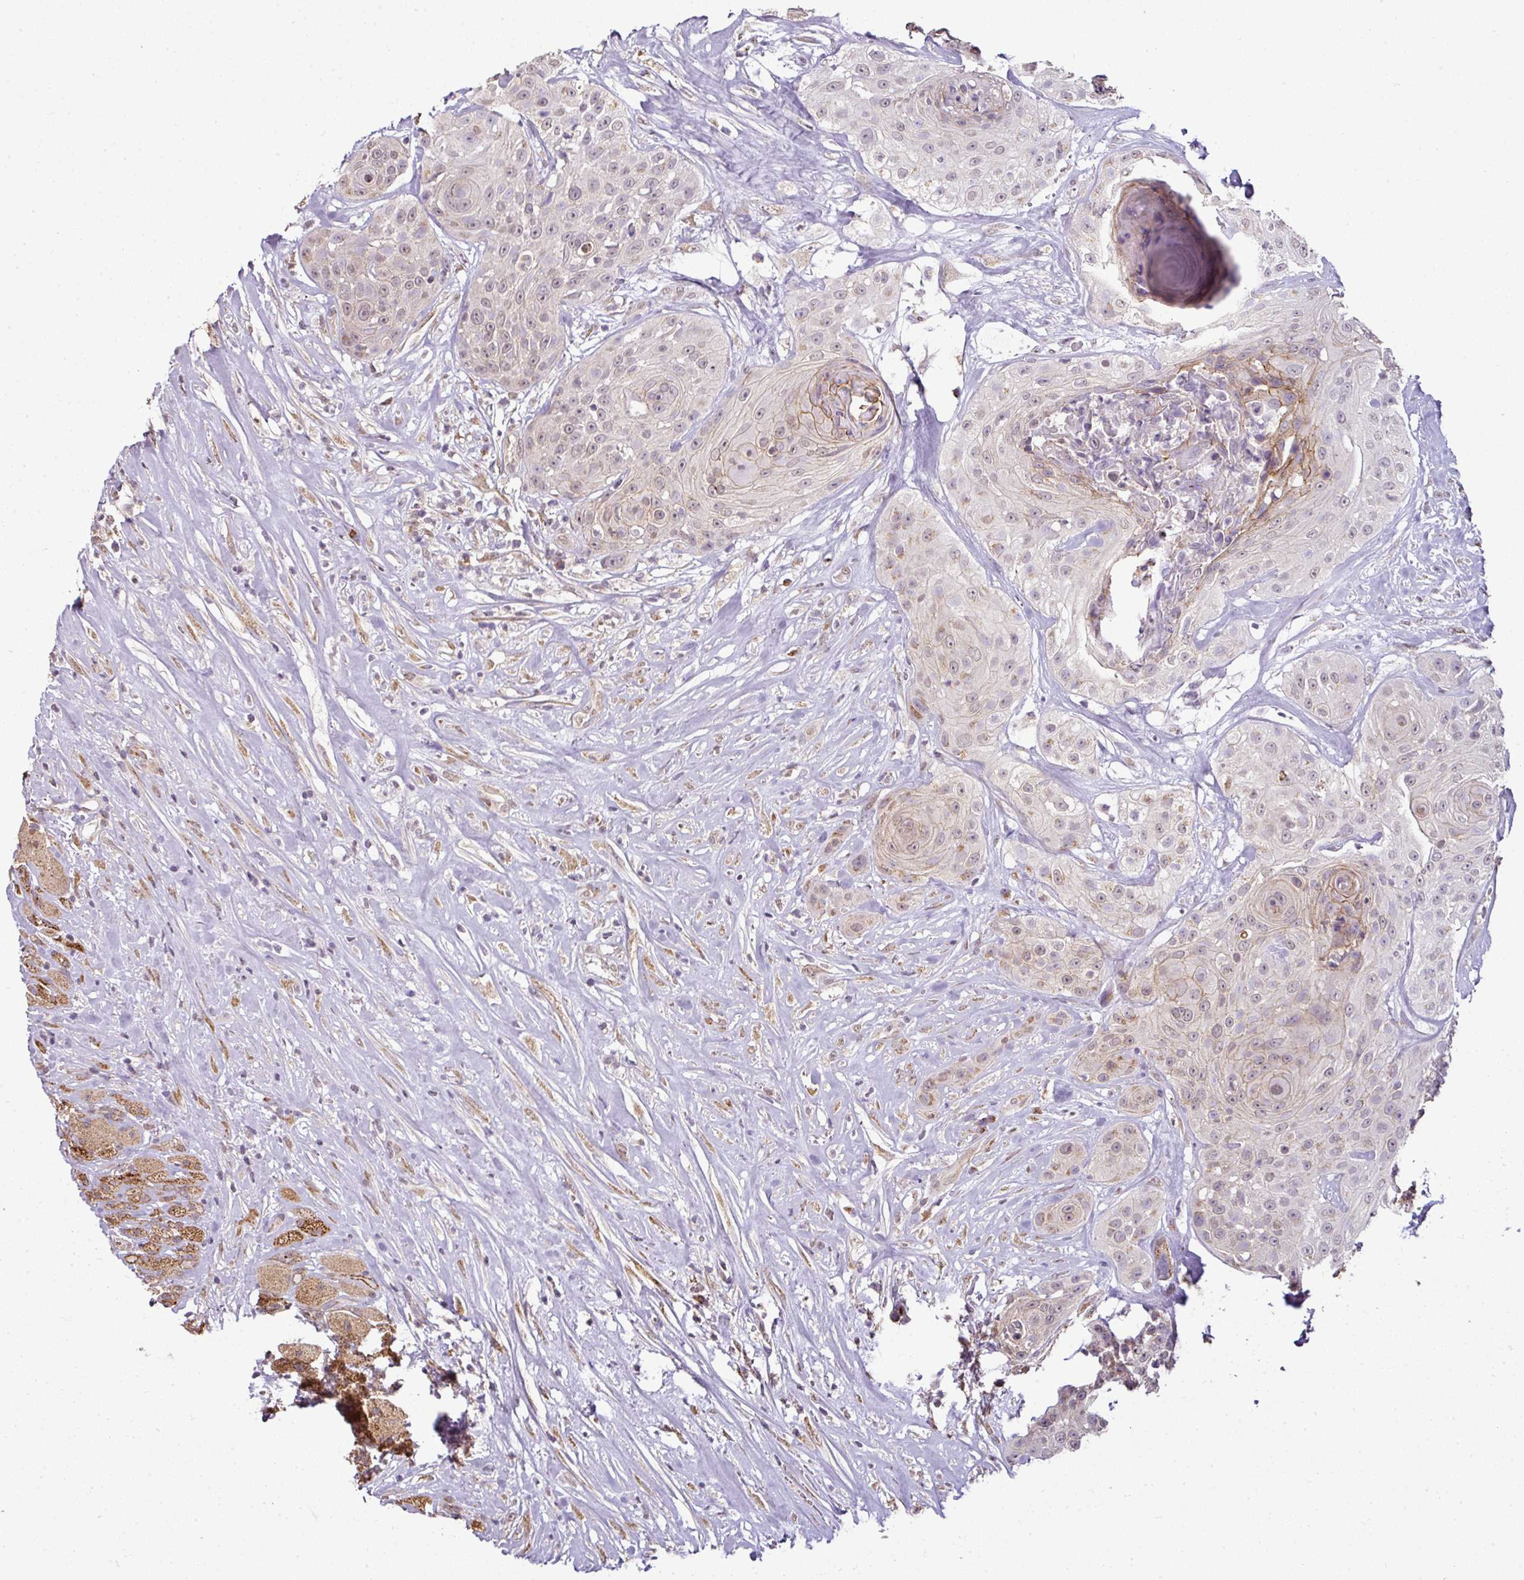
{"staining": {"intensity": "weak", "quantity": "25%-75%", "location": "nuclear"}, "tissue": "head and neck cancer", "cell_type": "Tumor cells", "image_type": "cancer", "snomed": [{"axis": "morphology", "description": "Squamous cell carcinoma, NOS"}, {"axis": "topography", "description": "Head-Neck"}], "caption": "High-magnification brightfield microscopy of head and neck cancer (squamous cell carcinoma) stained with DAB (brown) and counterstained with hematoxylin (blue). tumor cells exhibit weak nuclear positivity is identified in approximately25%-75% of cells.", "gene": "JPH2", "patient": {"sex": "male", "age": 83}}